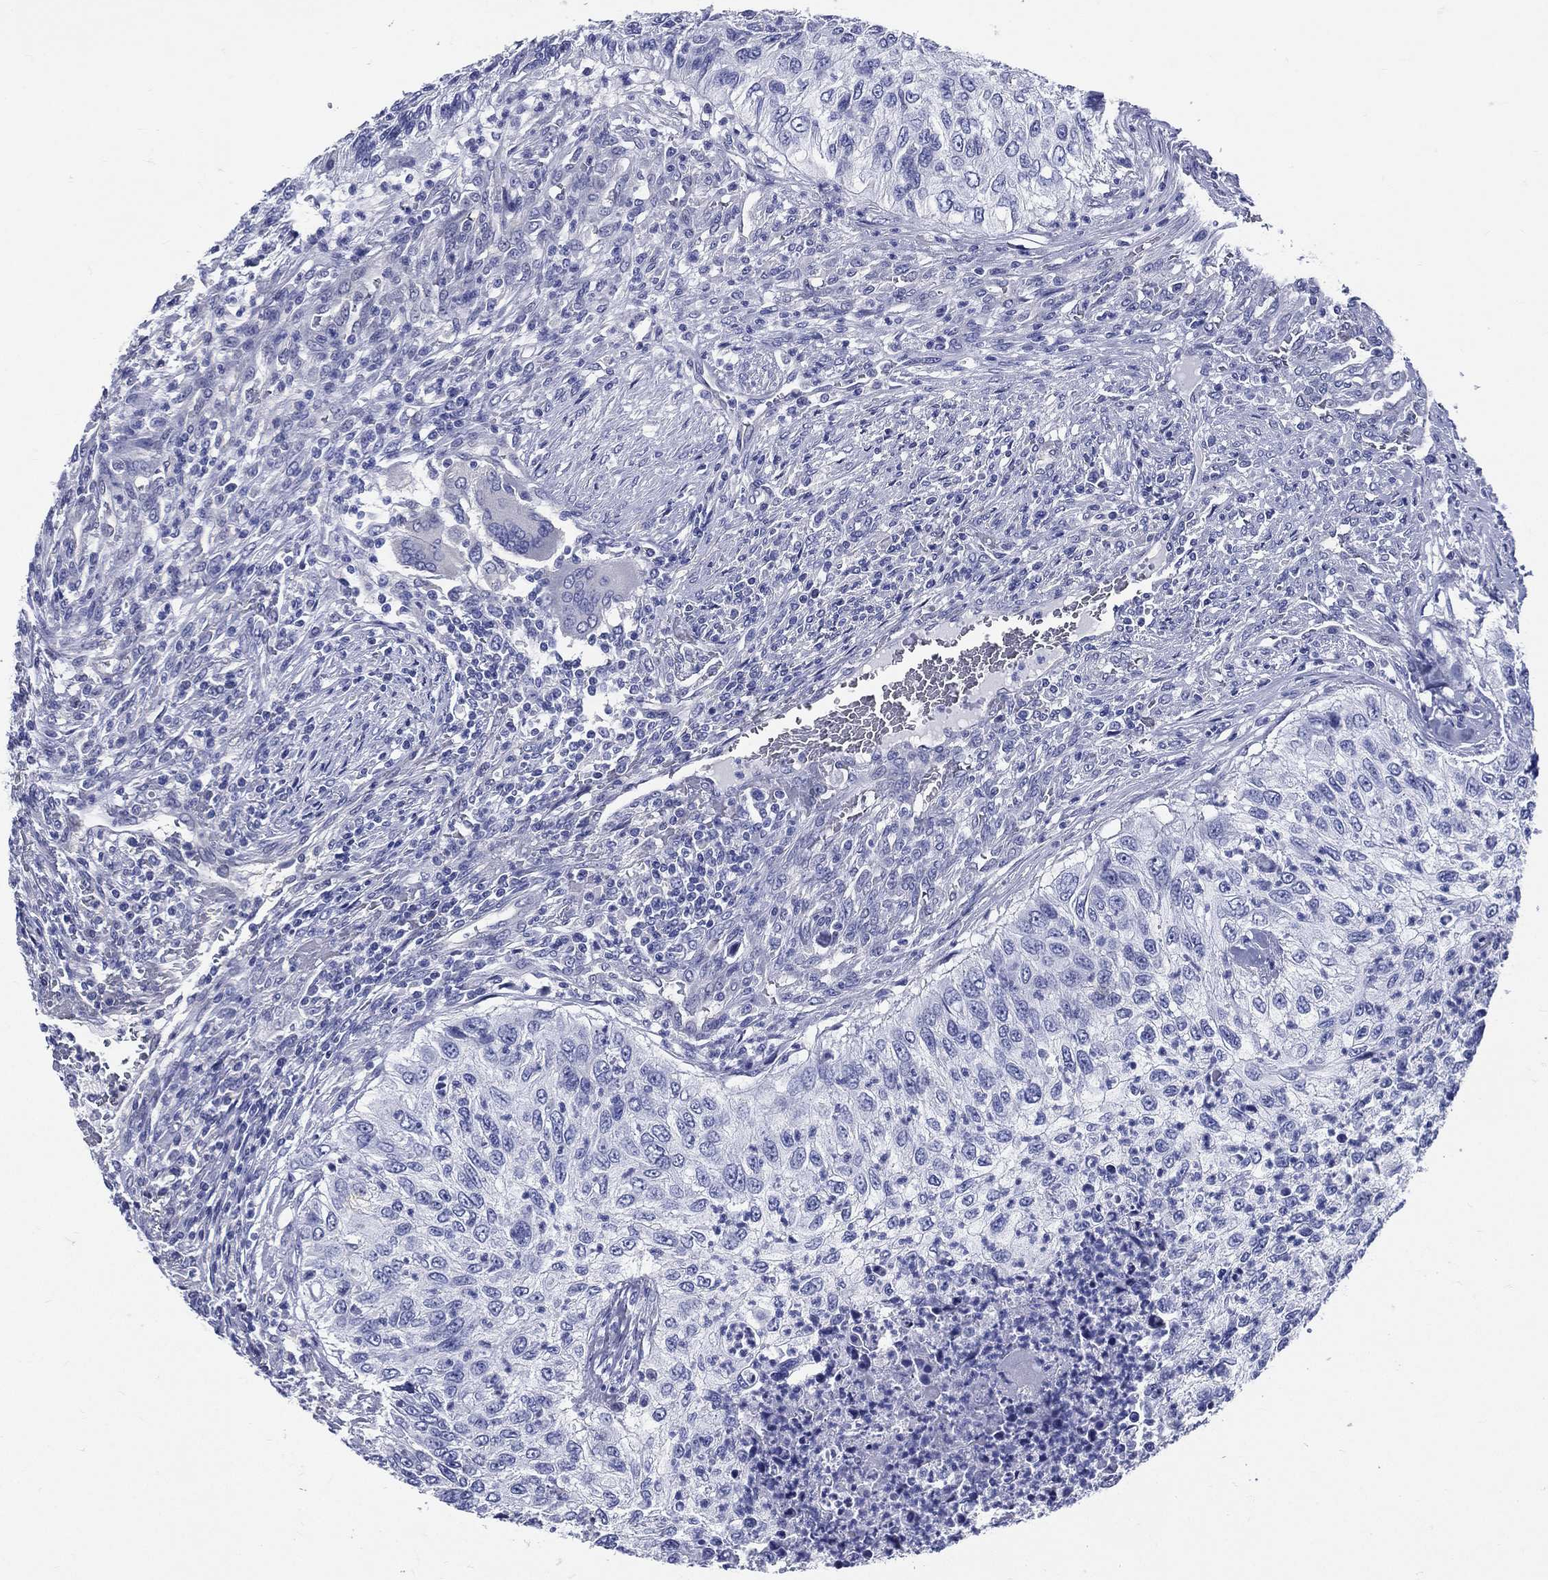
{"staining": {"intensity": "negative", "quantity": "none", "location": "none"}, "tissue": "urothelial cancer", "cell_type": "Tumor cells", "image_type": "cancer", "snomed": [{"axis": "morphology", "description": "Urothelial carcinoma, High grade"}, {"axis": "topography", "description": "Urinary bladder"}], "caption": "Immunohistochemical staining of high-grade urothelial carcinoma reveals no significant expression in tumor cells. (DAB IHC, high magnification).", "gene": "DPYS", "patient": {"sex": "female", "age": 60}}